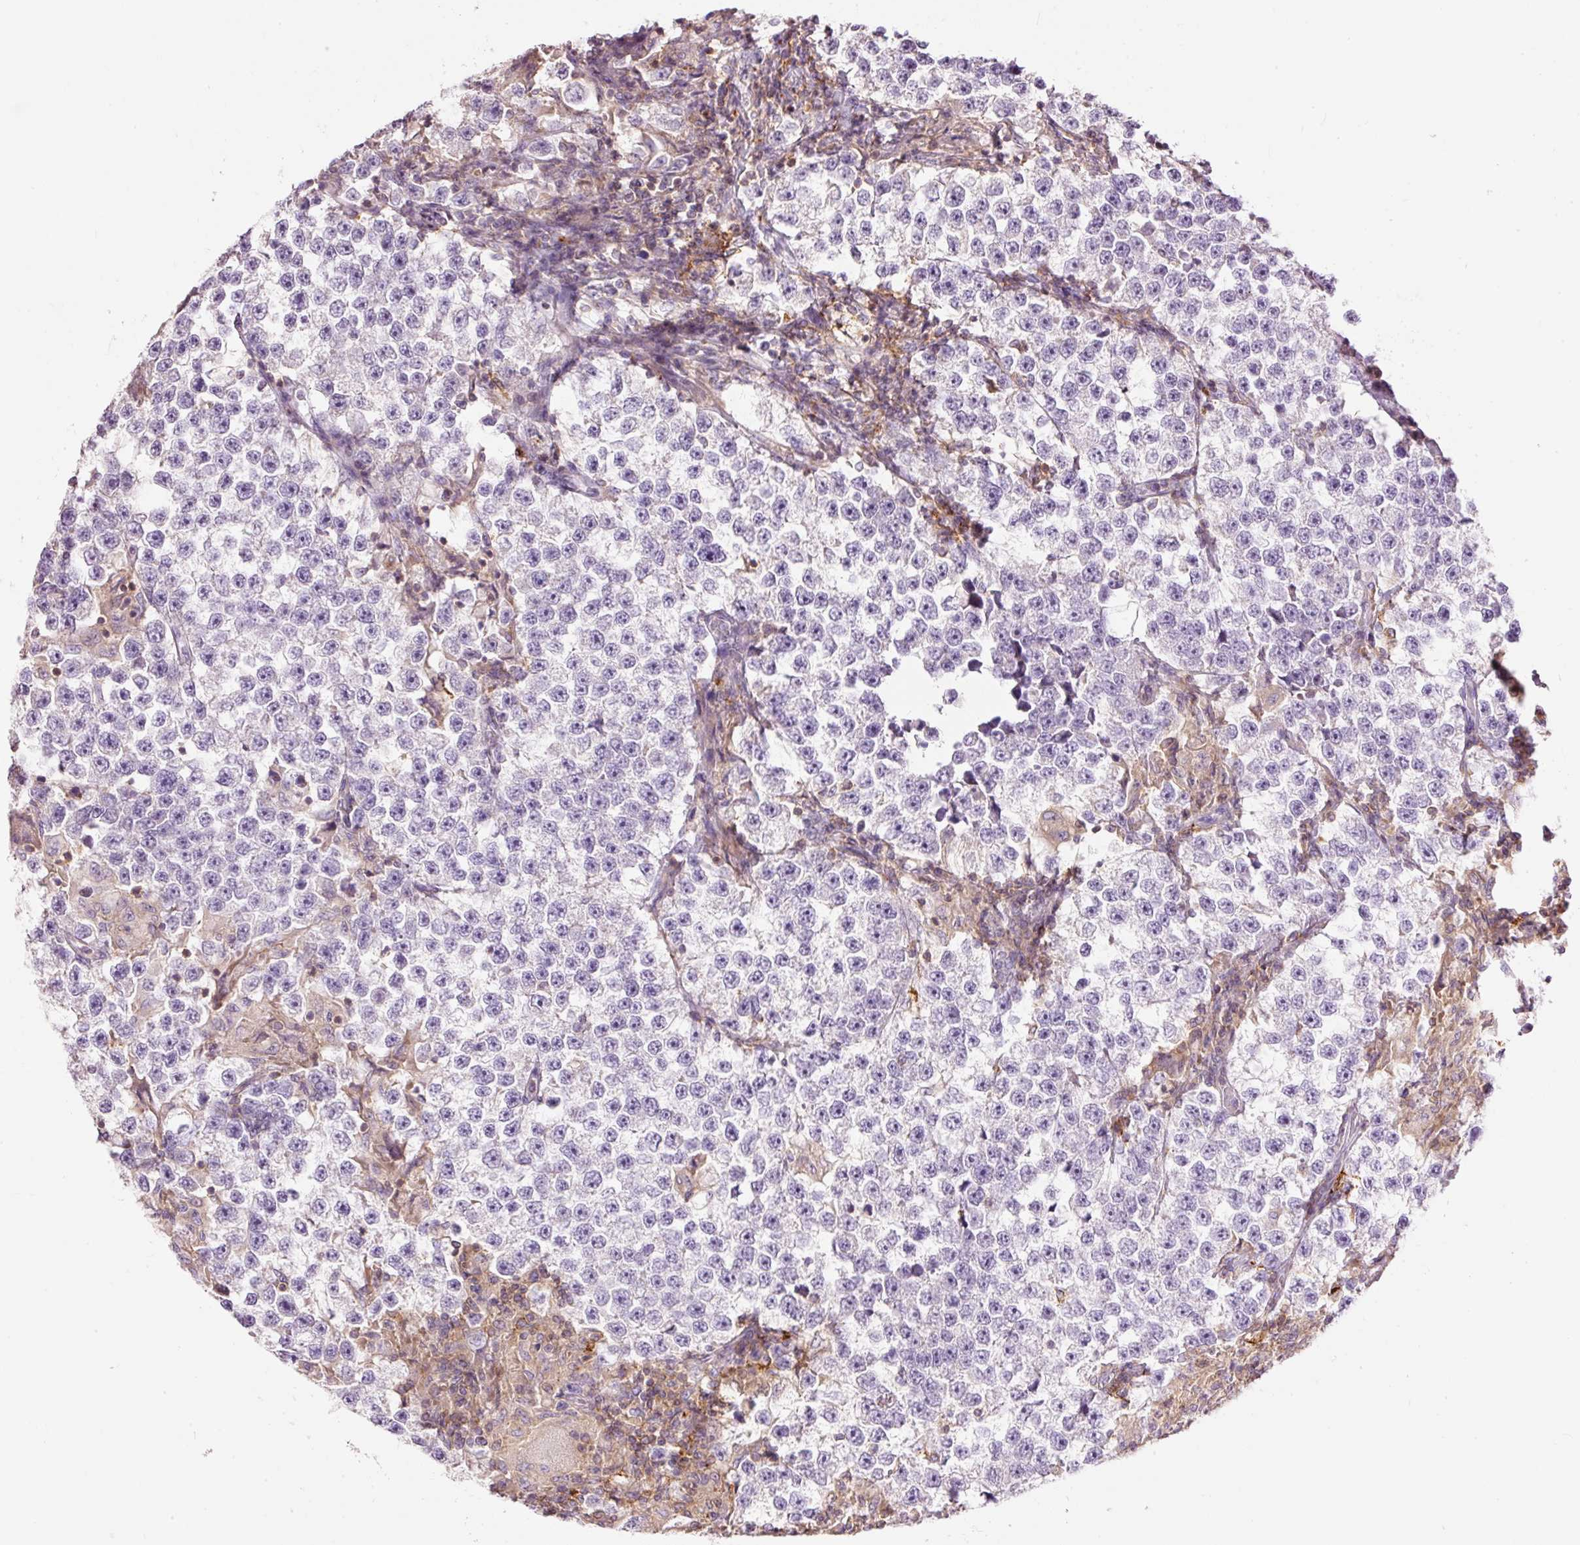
{"staining": {"intensity": "negative", "quantity": "none", "location": "none"}, "tissue": "testis cancer", "cell_type": "Tumor cells", "image_type": "cancer", "snomed": [{"axis": "morphology", "description": "Seminoma, NOS"}, {"axis": "topography", "description": "Testis"}], "caption": "High magnification brightfield microscopy of testis cancer (seminoma) stained with DAB (3,3'-diaminobenzidine) (brown) and counterstained with hematoxylin (blue): tumor cells show no significant staining.", "gene": "DOK6", "patient": {"sex": "male", "age": 46}}